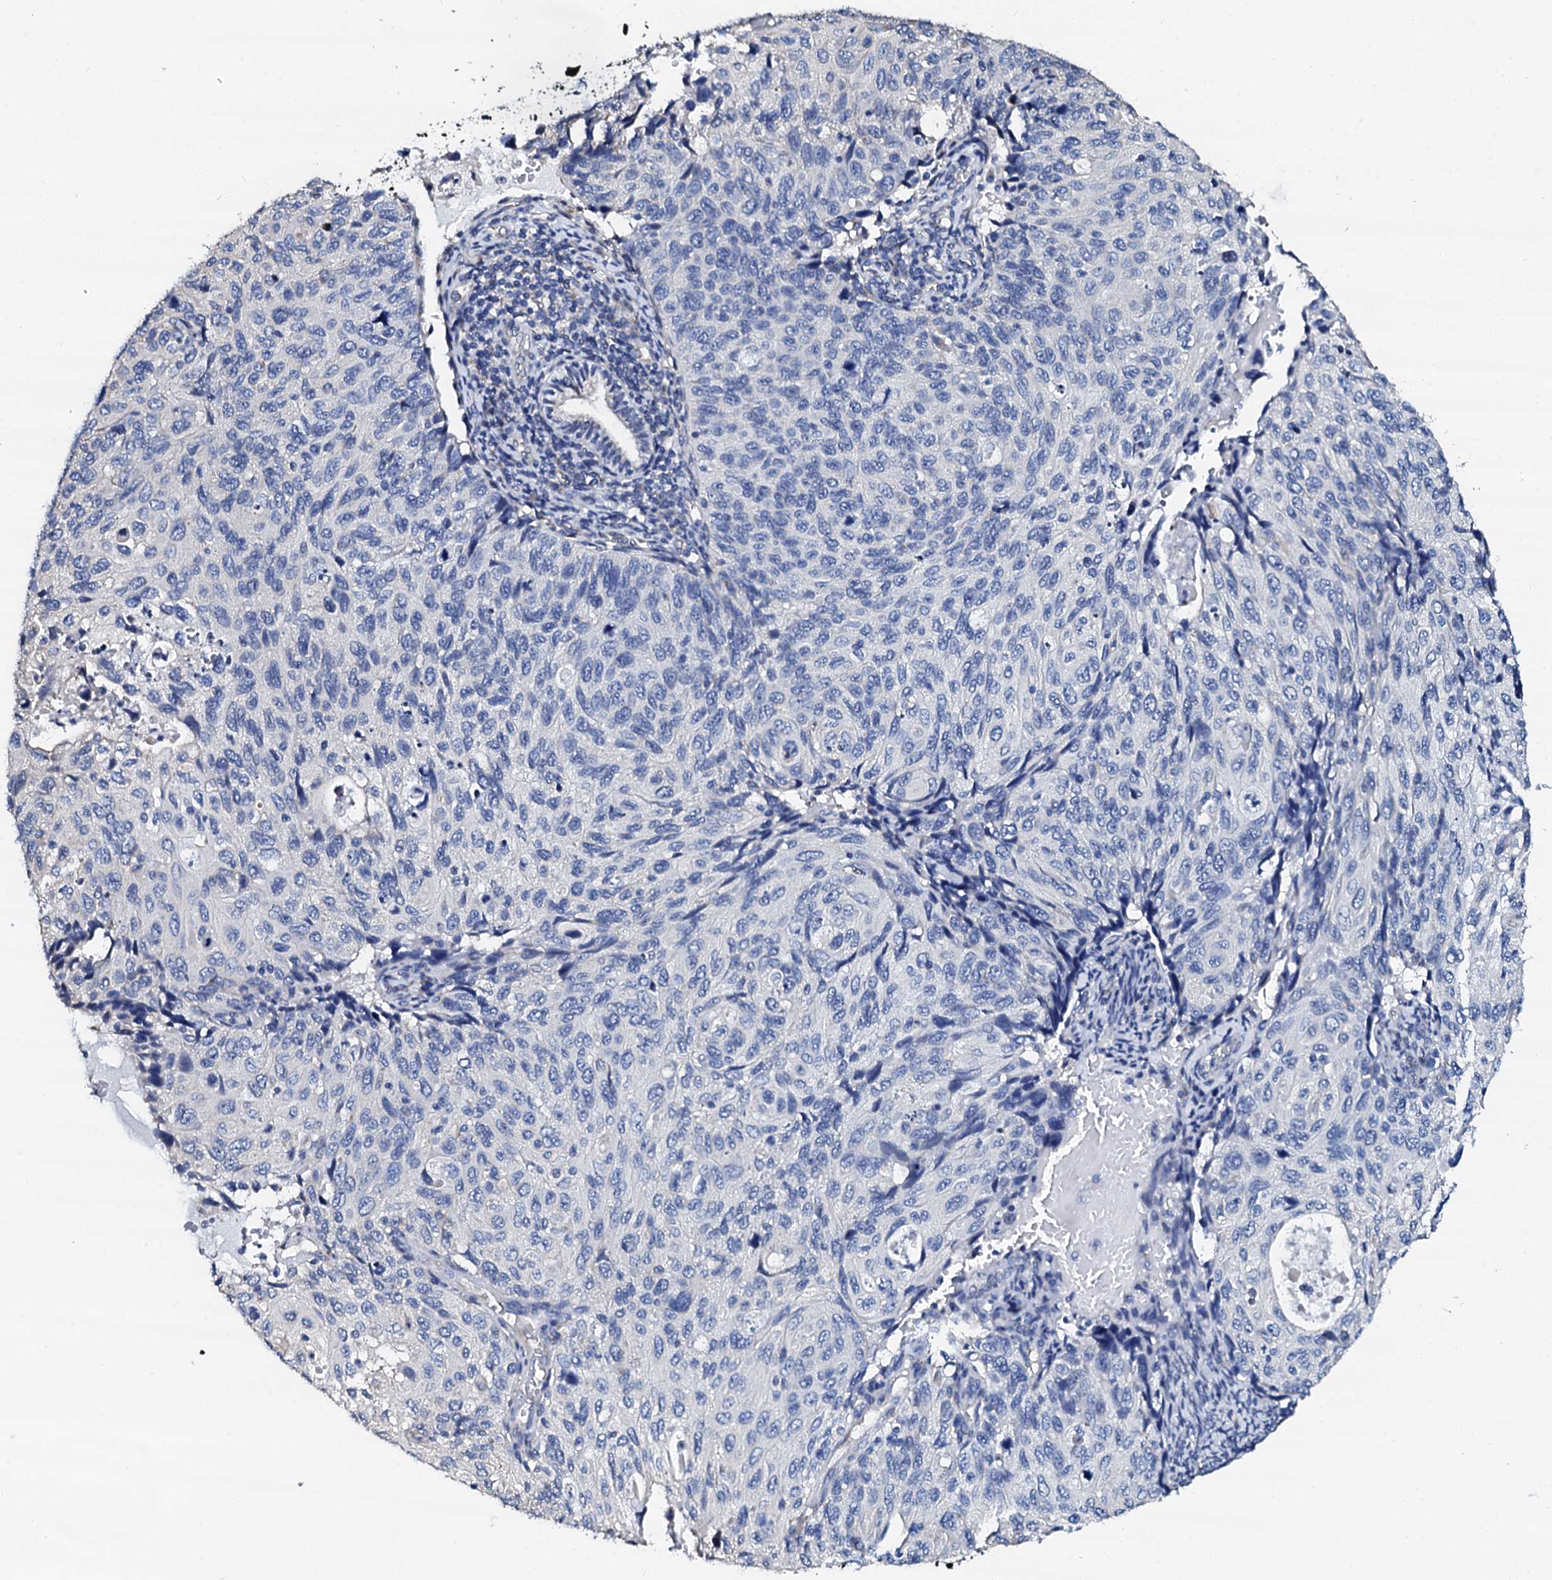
{"staining": {"intensity": "negative", "quantity": "none", "location": "none"}, "tissue": "cervical cancer", "cell_type": "Tumor cells", "image_type": "cancer", "snomed": [{"axis": "morphology", "description": "Squamous cell carcinoma, NOS"}, {"axis": "topography", "description": "Cervix"}], "caption": "The photomicrograph demonstrates no significant staining in tumor cells of squamous cell carcinoma (cervical).", "gene": "AKAP3", "patient": {"sex": "female", "age": 70}}